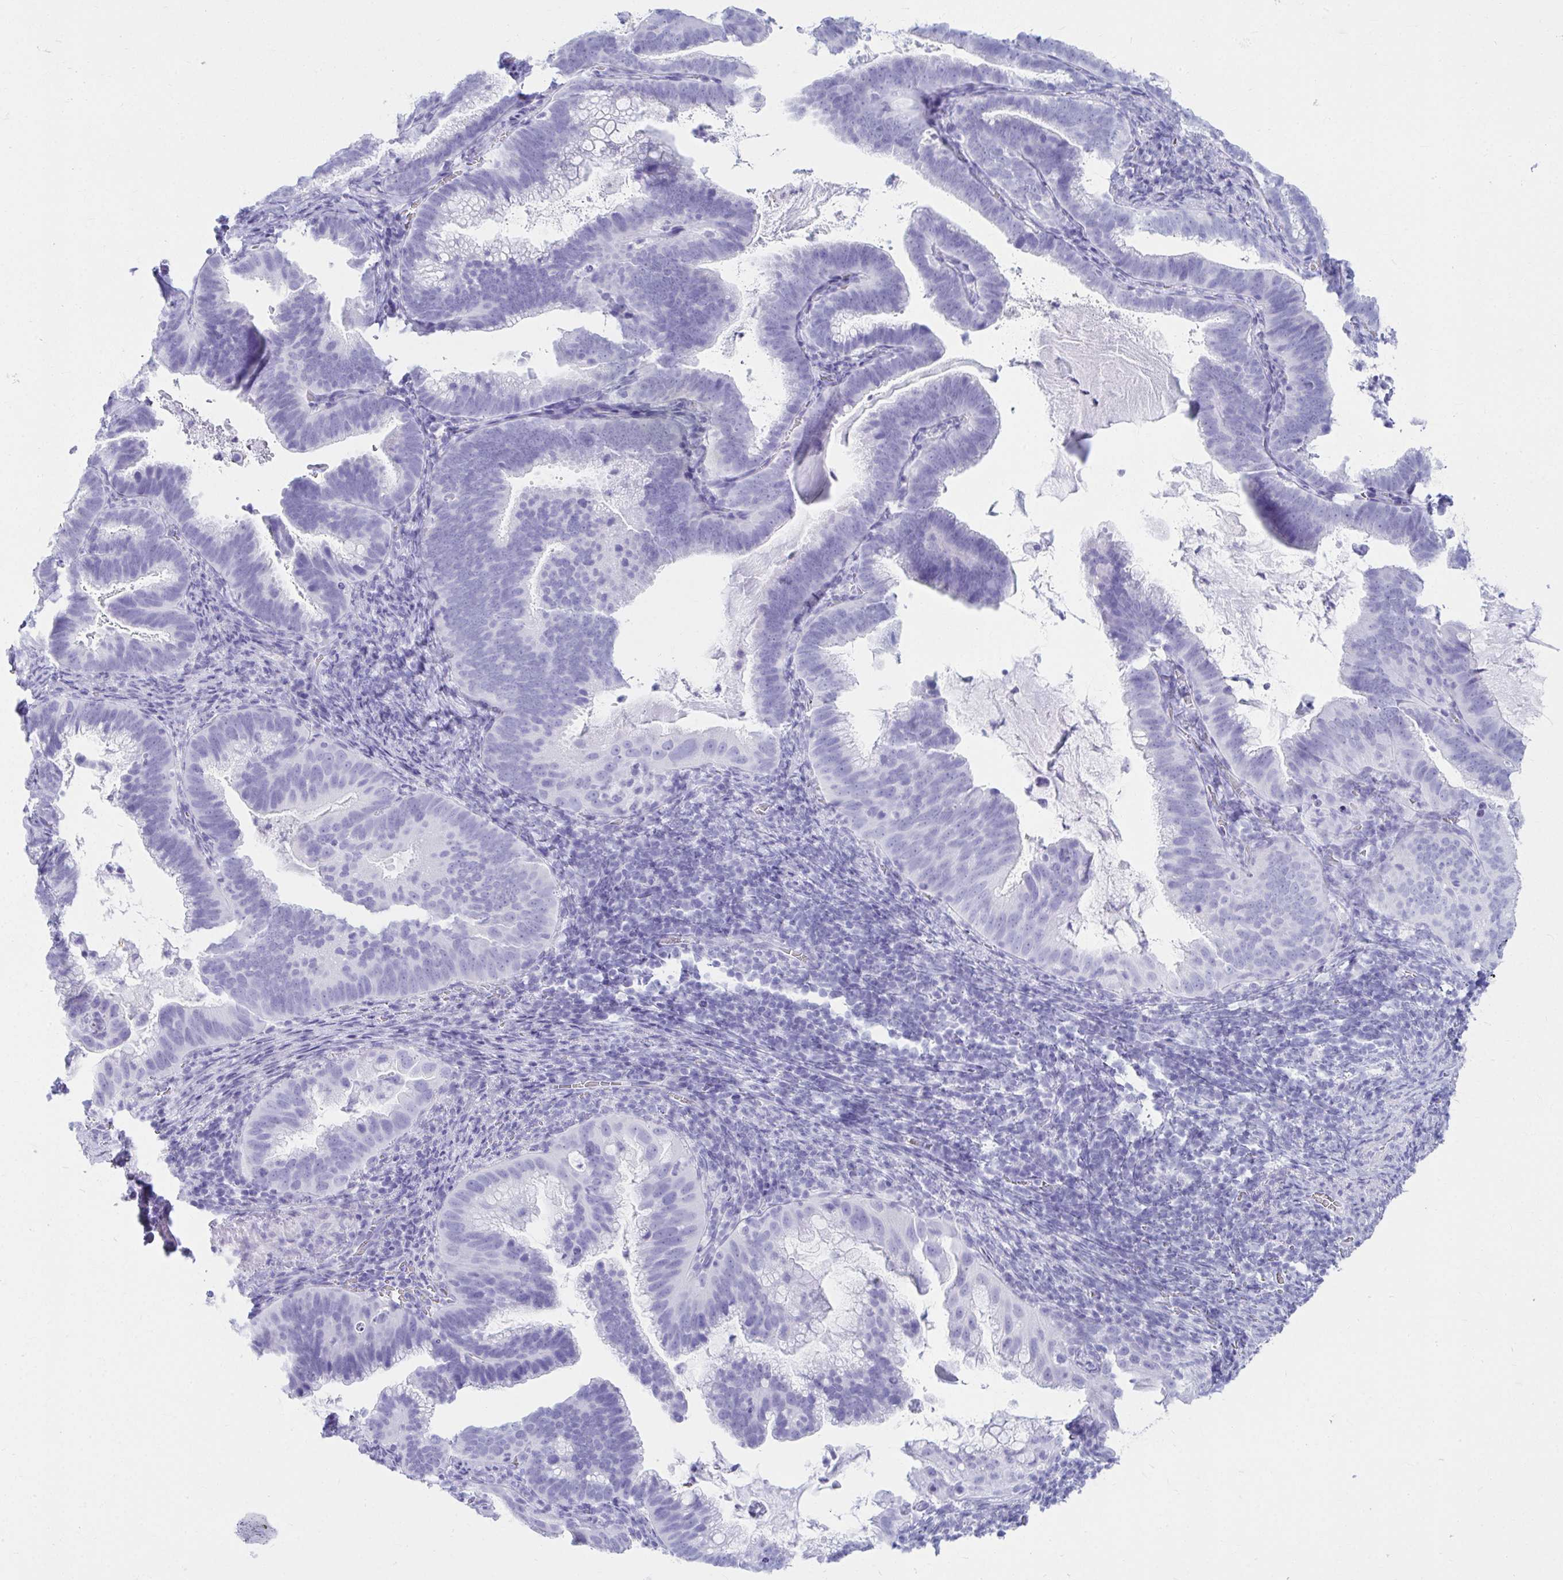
{"staining": {"intensity": "negative", "quantity": "none", "location": "none"}, "tissue": "cervical cancer", "cell_type": "Tumor cells", "image_type": "cancer", "snomed": [{"axis": "morphology", "description": "Adenocarcinoma, NOS"}, {"axis": "topography", "description": "Cervix"}], "caption": "Protein analysis of adenocarcinoma (cervical) demonstrates no significant expression in tumor cells.", "gene": "ATP4B", "patient": {"sex": "female", "age": 61}}